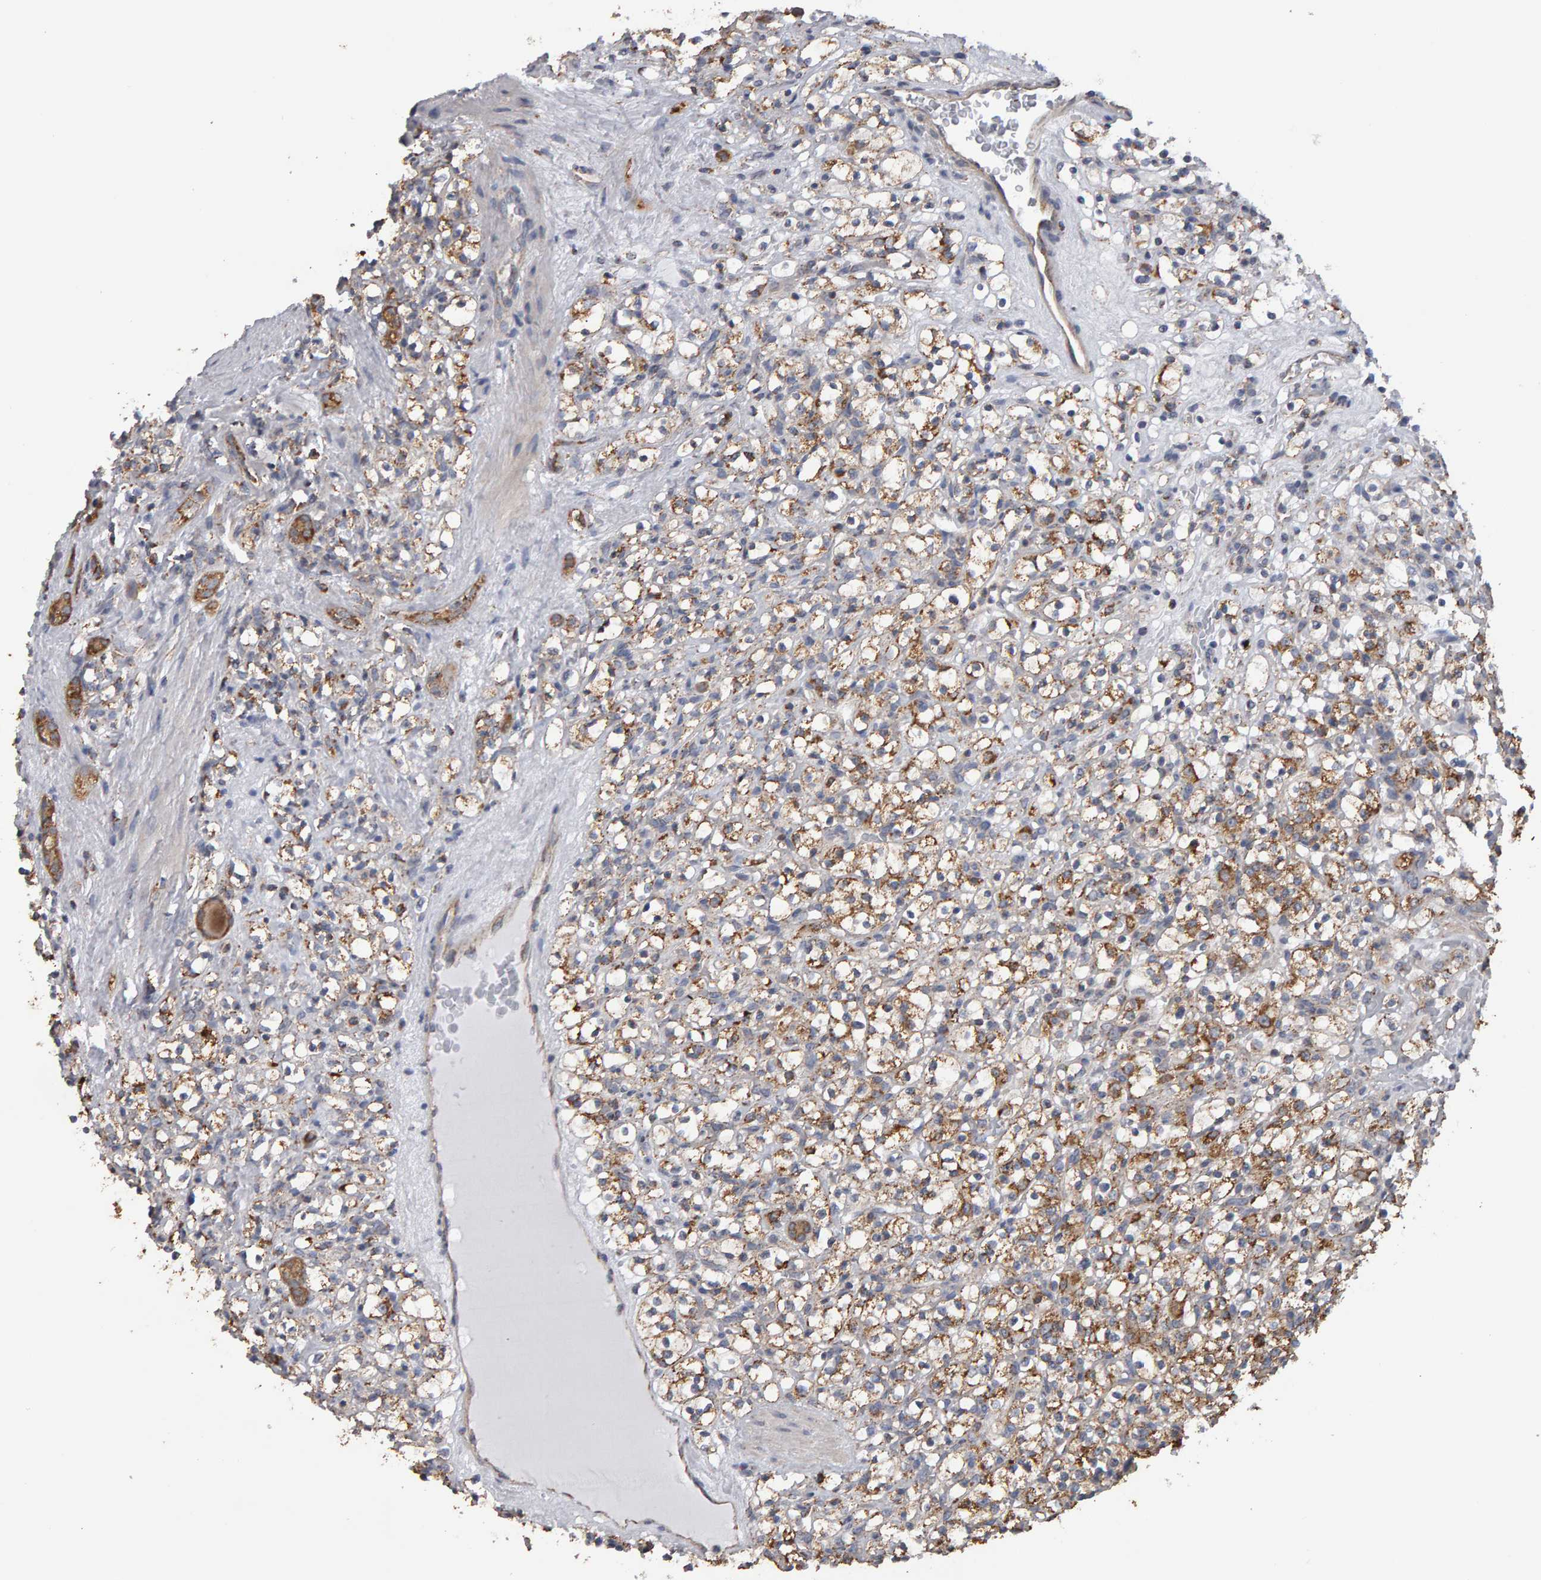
{"staining": {"intensity": "moderate", "quantity": ">75%", "location": "cytoplasmic/membranous"}, "tissue": "renal cancer", "cell_type": "Tumor cells", "image_type": "cancer", "snomed": [{"axis": "morphology", "description": "Normal tissue, NOS"}, {"axis": "morphology", "description": "Adenocarcinoma, NOS"}, {"axis": "topography", "description": "Kidney"}], "caption": "Renal adenocarcinoma stained with DAB immunohistochemistry (IHC) displays medium levels of moderate cytoplasmic/membranous expression in about >75% of tumor cells.", "gene": "TOM1L1", "patient": {"sex": "female", "age": 72}}